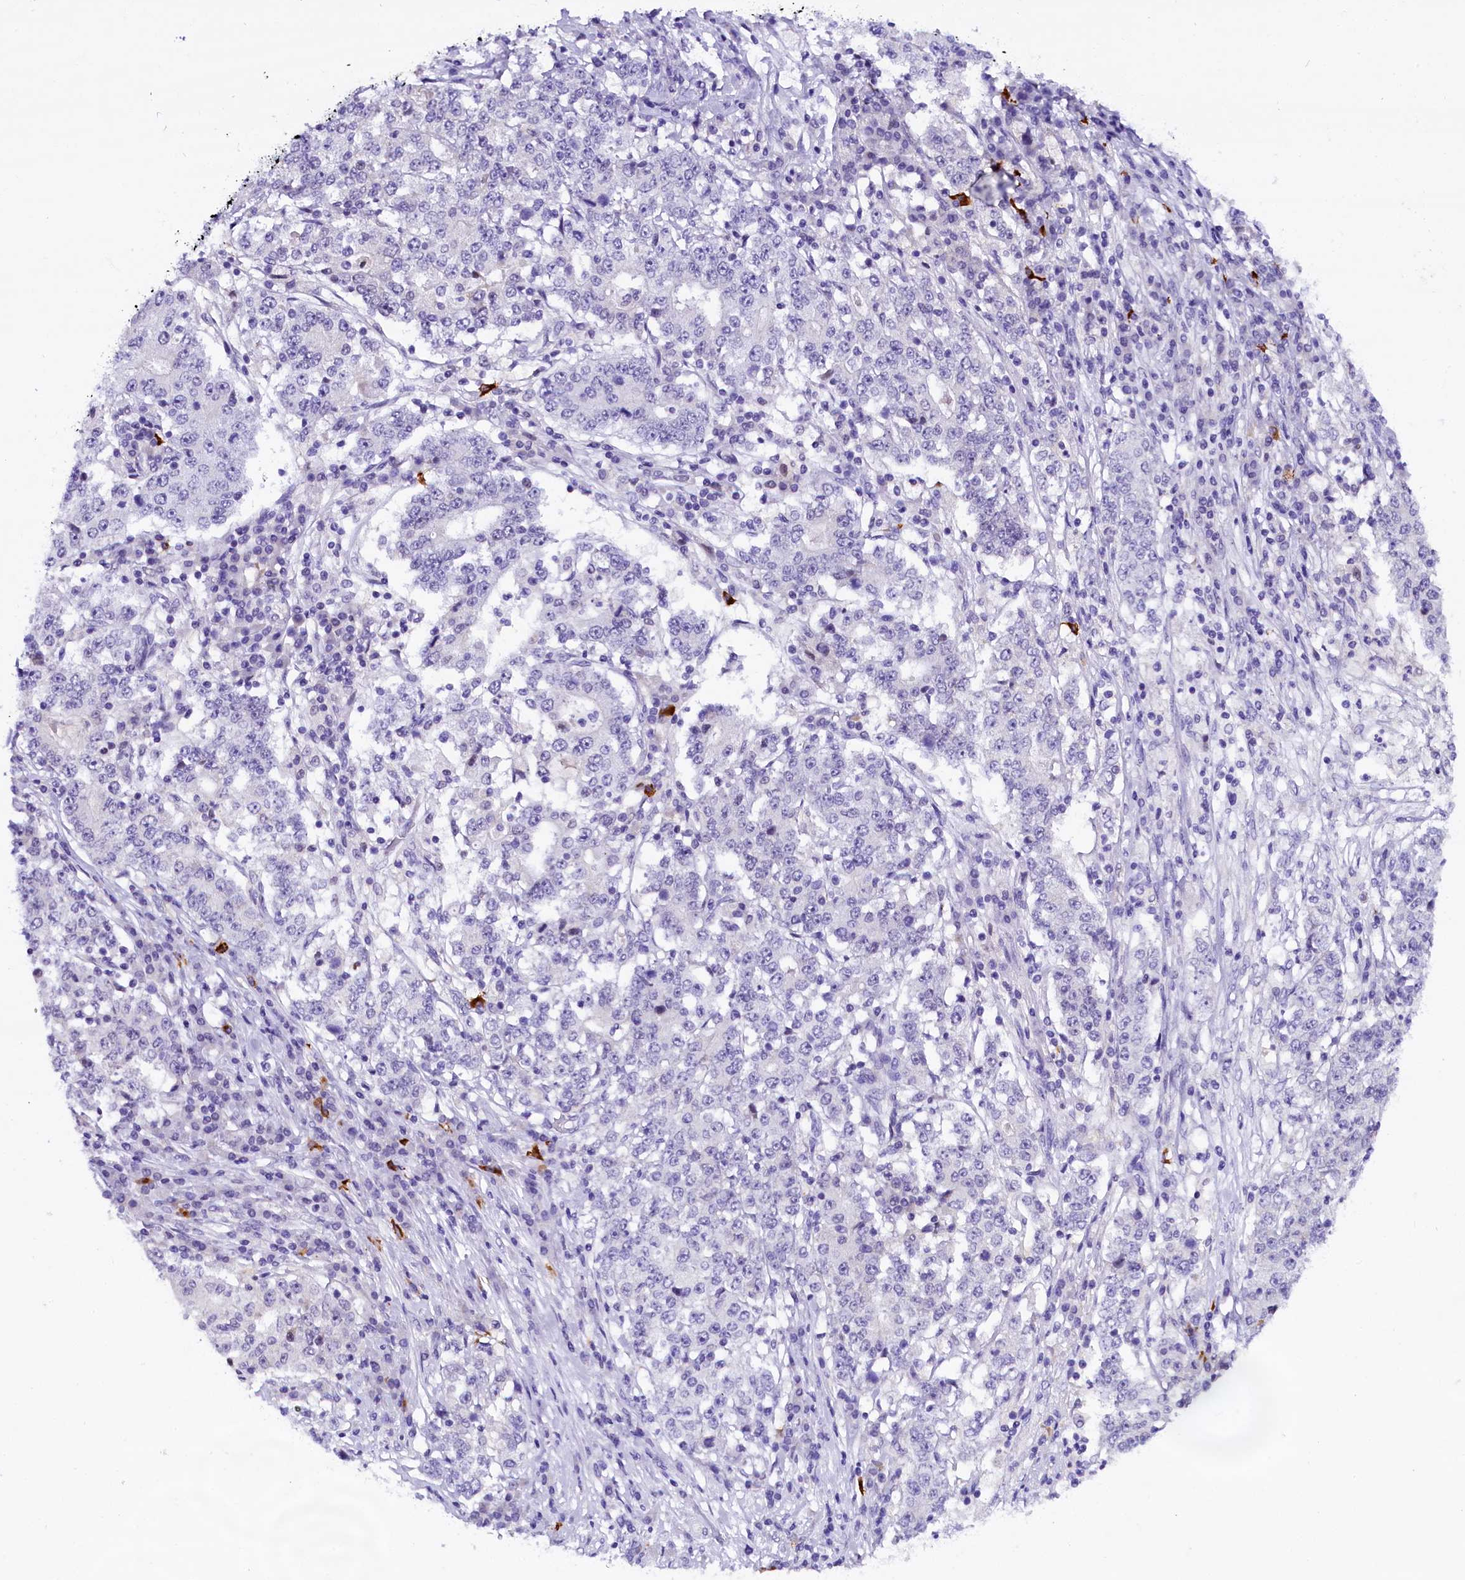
{"staining": {"intensity": "negative", "quantity": "none", "location": "none"}, "tissue": "stomach cancer", "cell_type": "Tumor cells", "image_type": "cancer", "snomed": [{"axis": "morphology", "description": "Adenocarcinoma, NOS"}, {"axis": "topography", "description": "Stomach"}], "caption": "Tumor cells are negative for brown protein staining in adenocarcinoma (stomach).", "gene": "IQCN", "patient": {"sex": "male", "age": 59}}